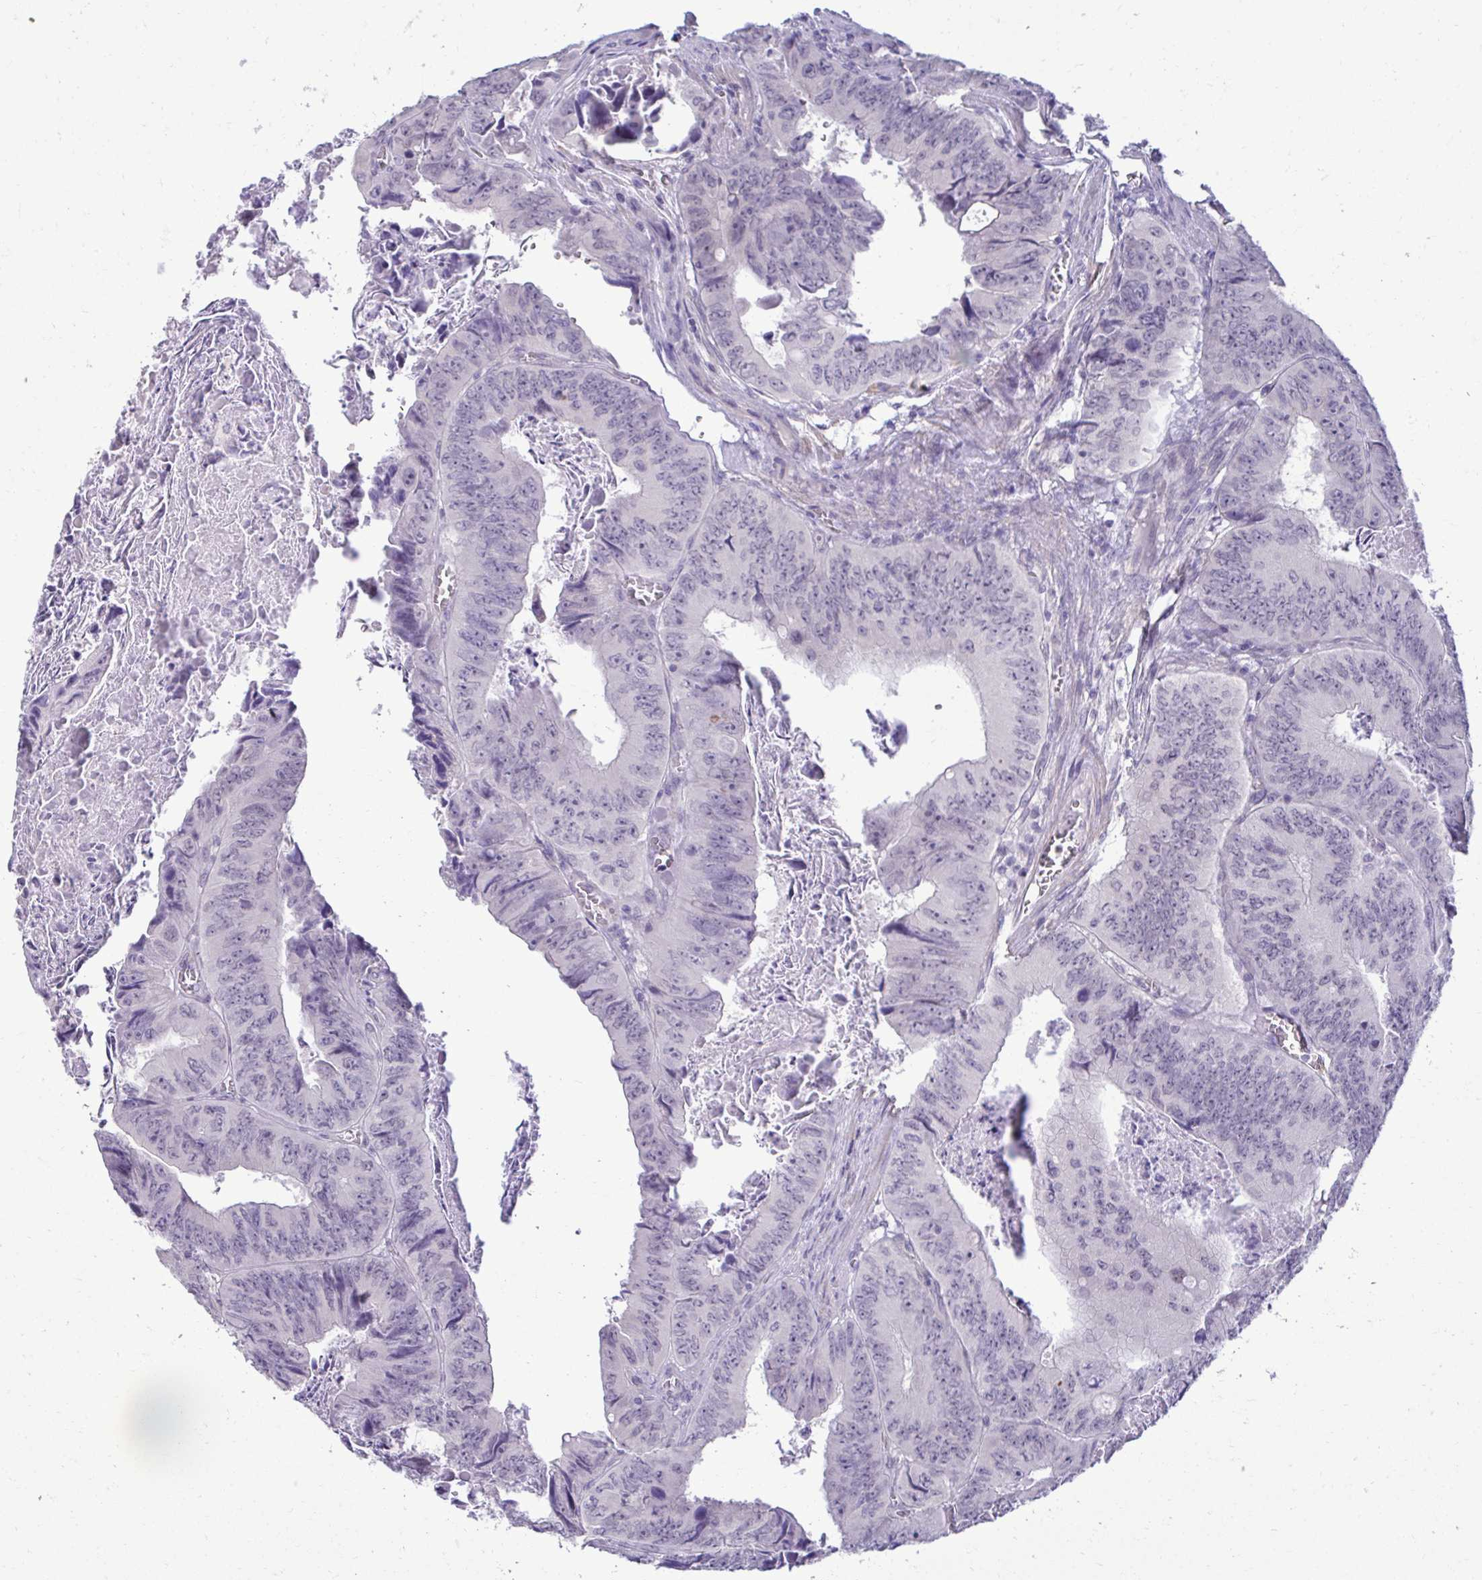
{"staining": {"intensity": "negative", "quantity": "none", "location": "none"}, "tissue": "colorectal cancer", "cell_type": "Tumor cells", "image_type": "cancer", "snomed": [{"axis": "morphology", "description": "Adenocarcinoma, NOS"}, {"axis": "topography", "description": "Colon"}], "caption": "This is a image of immunohistochemistry staining of colorectal cancer, which shows no expression in tumor cells.", "gene": "SLC30A3", "patient": {"sex": "female", "age": 84}}